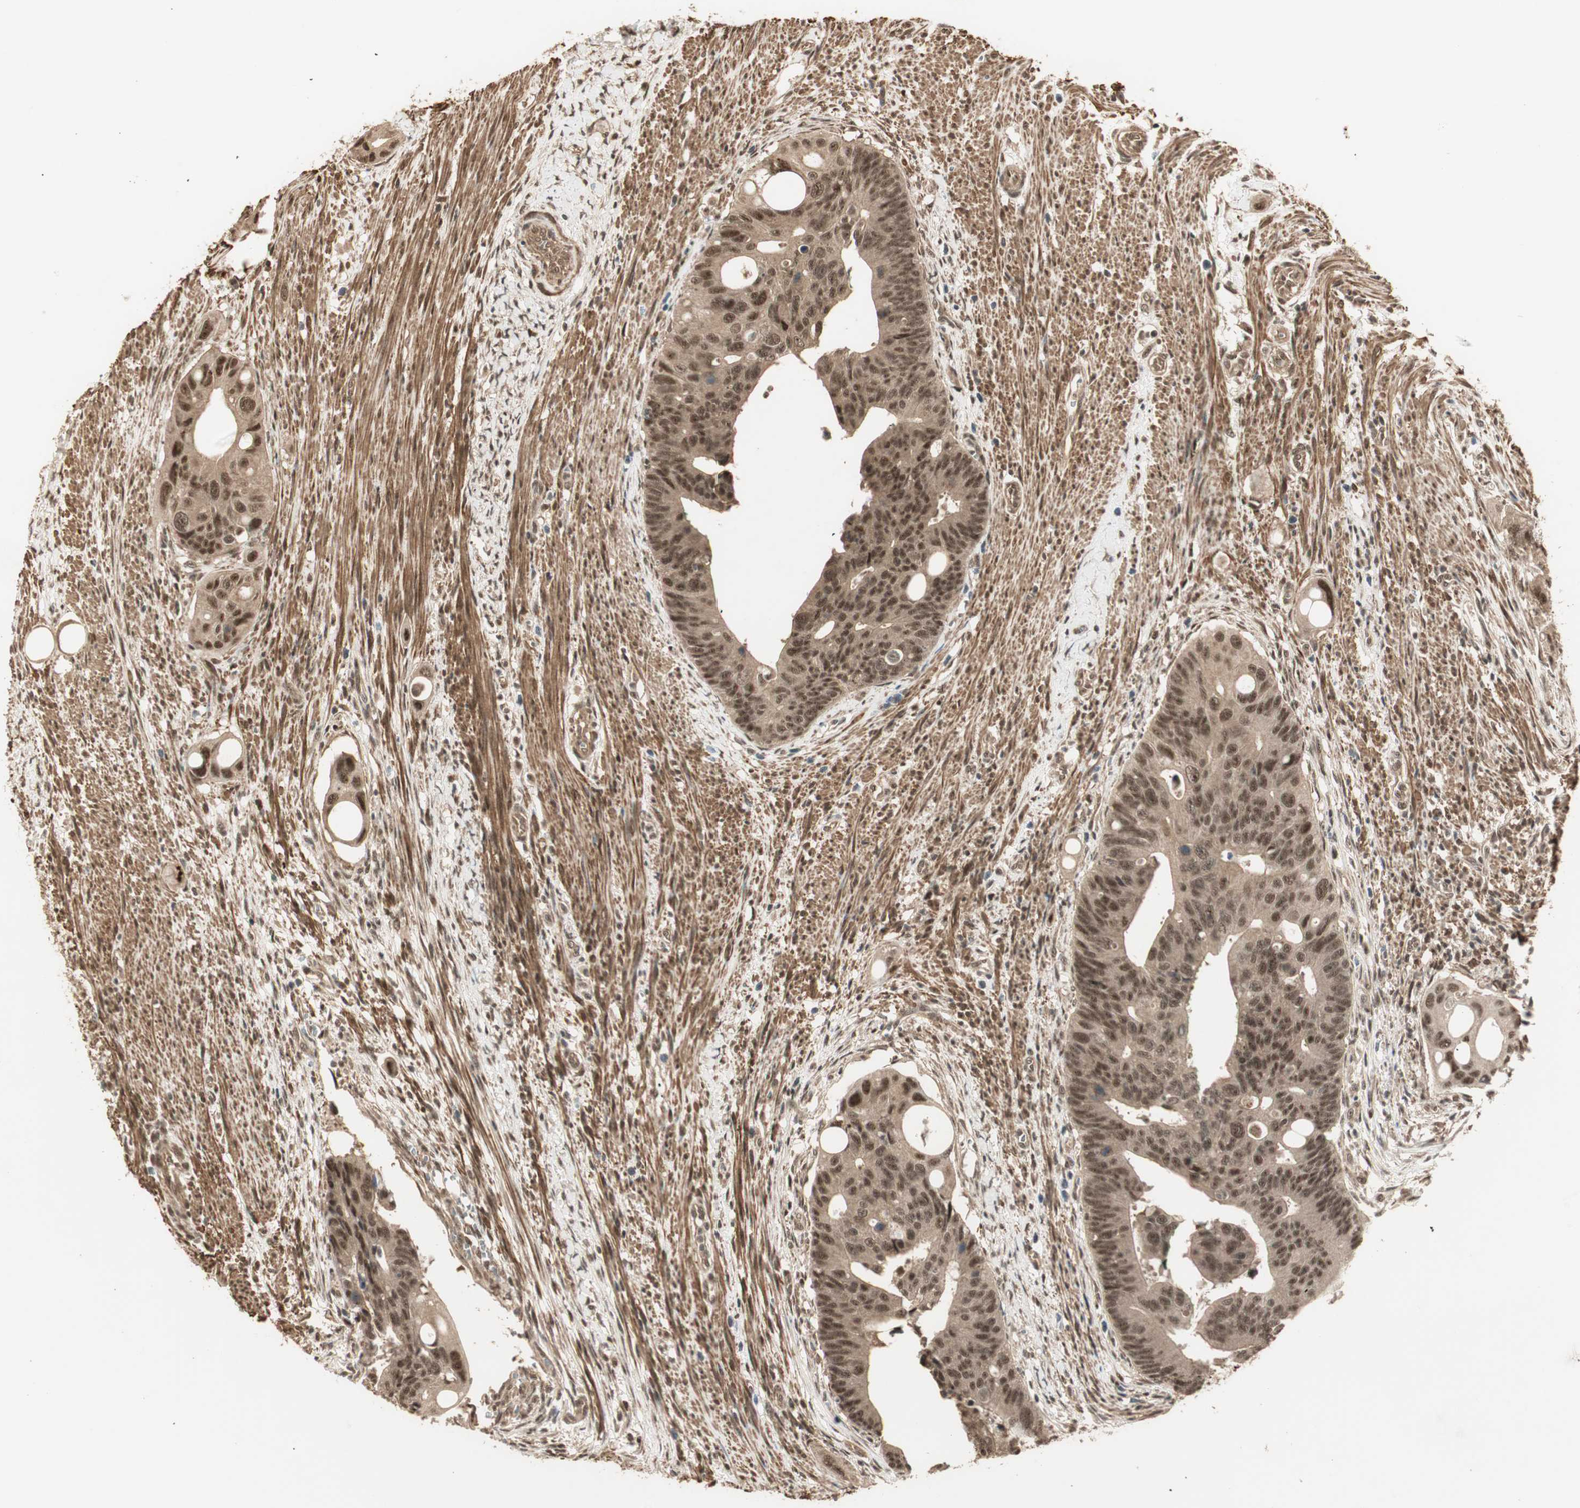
{"staining": {"intensity": "moderate", "quantity": ">75%", "location": "cytoplasmic/membranous,nuclear"}, "tissue": "colorectal cancer", "cell_type": "Tumor cells", "image_type": "cancer", "snomed": [{"axis": "morphology", "description": "Adenocarcinoma, NOS"}, {"axis": "topography", "description": "Colon"}], "caption": "Immunohistochemistry (IHC) of colorectal adenocarcinoma displays medium levels of moderate cytoplasmic/membranous and nuclear positivity in about >75% of tumor cells.", "gene": "ZSCAN31", "patient": {"sex": "female", "age": 57}}